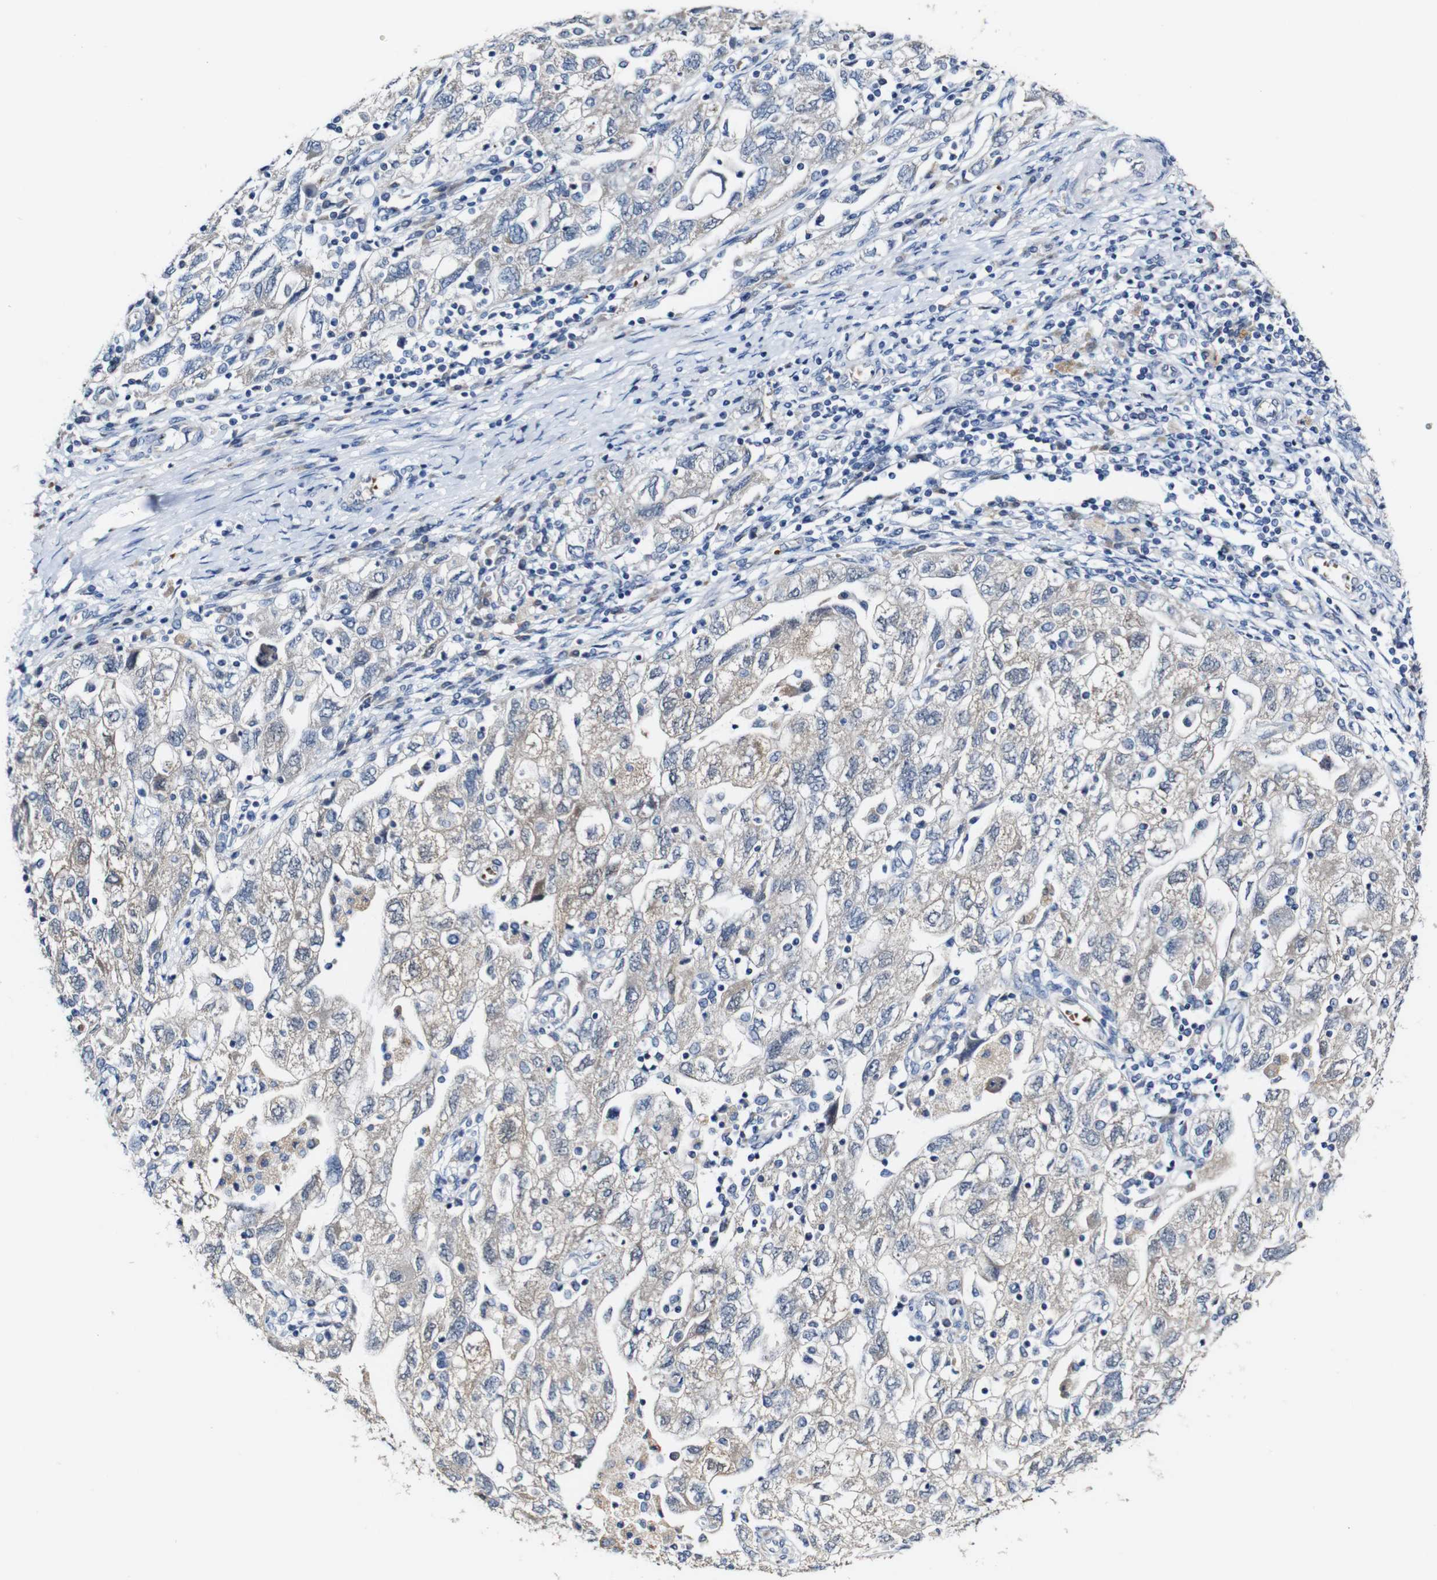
{"staining": {"intensity": "weak", "quantity": "25%-75%", "location": "cytoplasmic/membranous"}, "tissue": "ovarian cancer", "cell_type": "Tumor cells", "image_type": "cancer", "snomed": [{"axis": "morphology", "description": "Carcinoma, NOS"}, {"axis": "morphology", "description": "Cystadenocarcinoma, serous, NOS"}, {"axis": "topography", "description": "Ovary"}], "caption": "Ovarian cancer (serous cystadenocarcinoma) tissue demonstrates weak cytoplasmic/membranous positivity in approximately 25%-75% of tumor cells, visualized by immunohistochemistry.", "gene": "TBC1D32", "patient": {"sex": "female", "age": 69}}